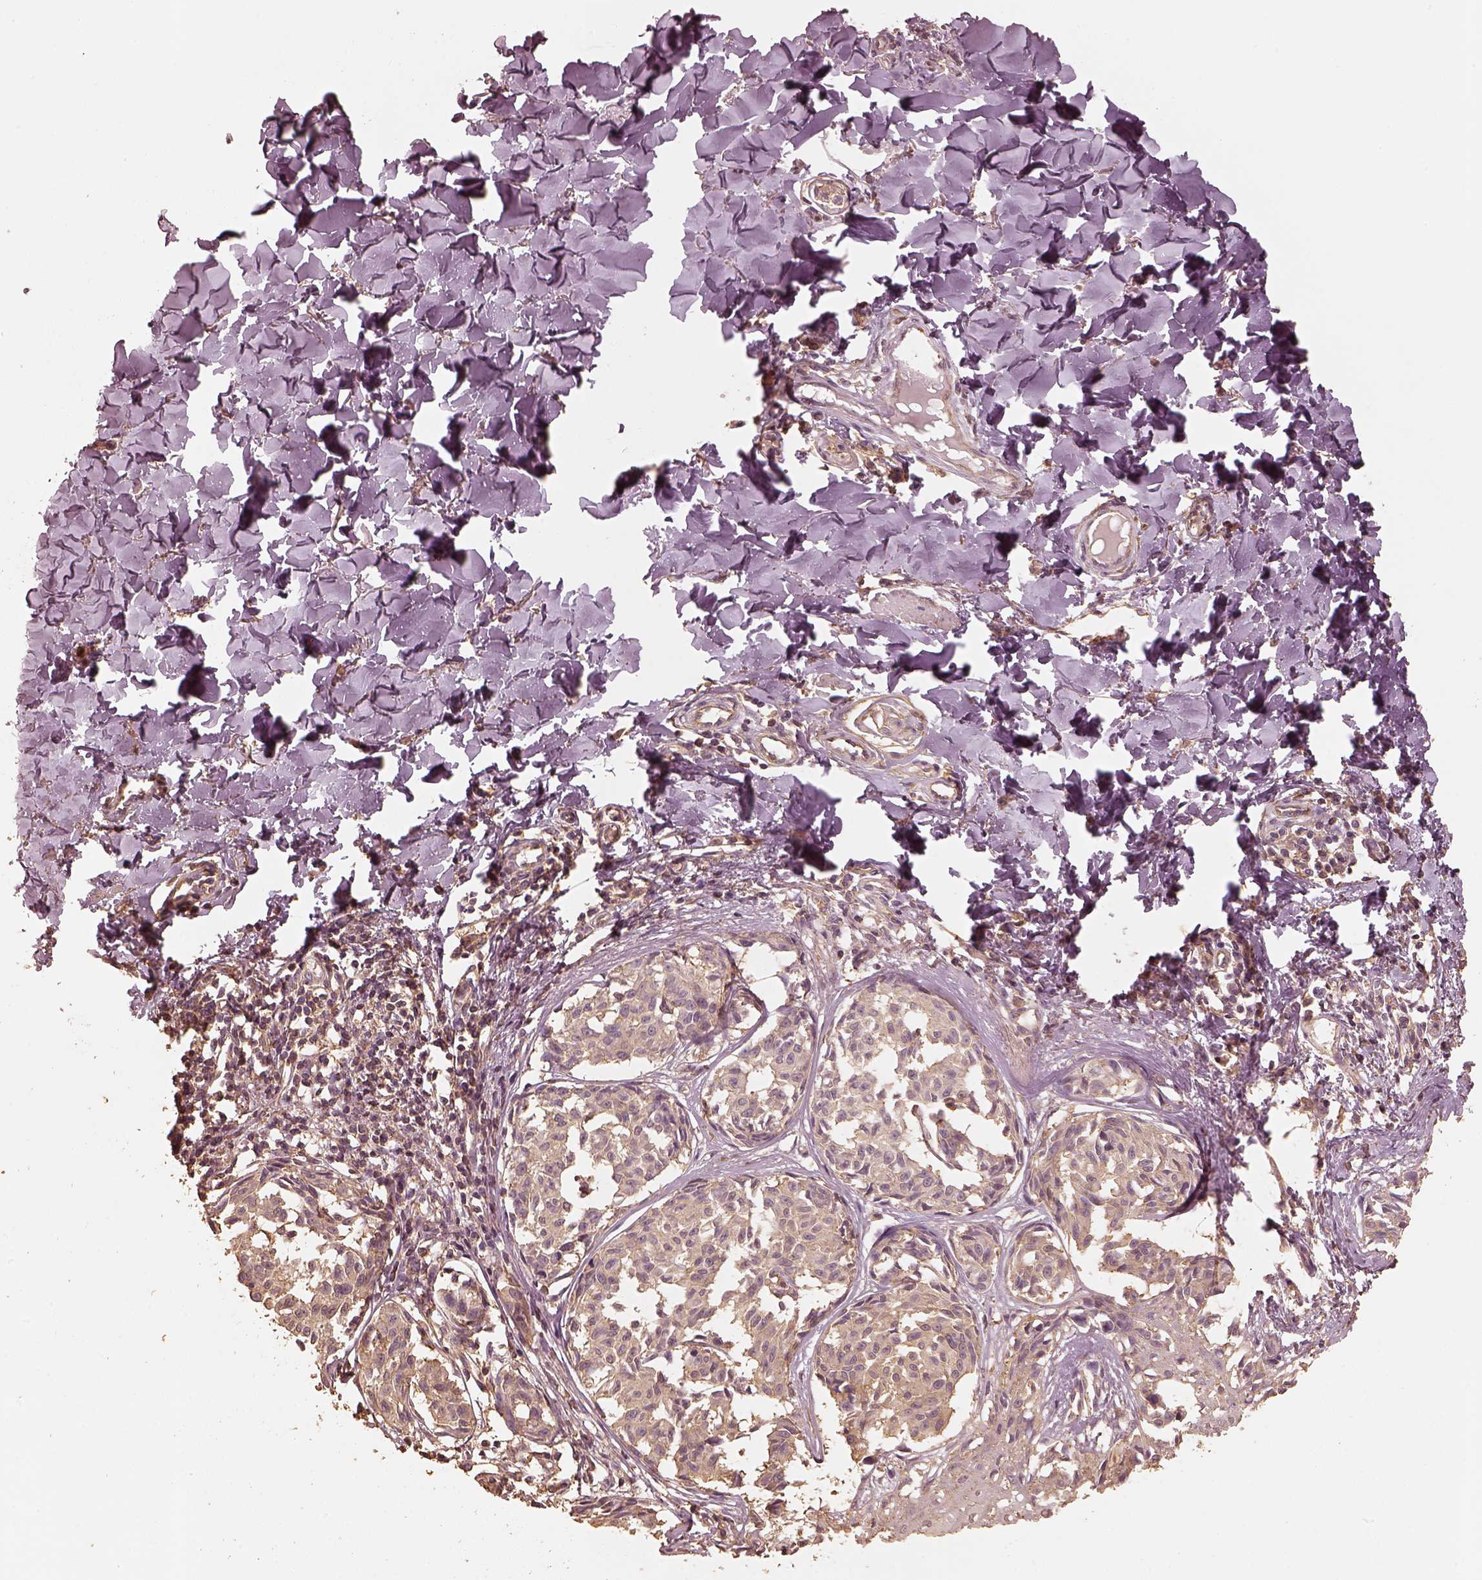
{"staining": {"intensity": "moderate", "quantity": "<25%", "location": "cytoplasmic/membranous"}, "tissue": "melanoma", "cell_type": "Tumor cells", "image_type": "cancer", "snomed": [{"axis": "morphology", "description": "Malignant melanoma, NOS"}, {"axis": "topography", "description": "Skin"}], "caption": "There is low levels of moderate cytoplasmic/membranous staining in tumor cells of melanoma, as demonstrated by immunohistochemical staining (brown color).", "gene": "WDR7", "patient": {"sex": "male", "age": 51}}